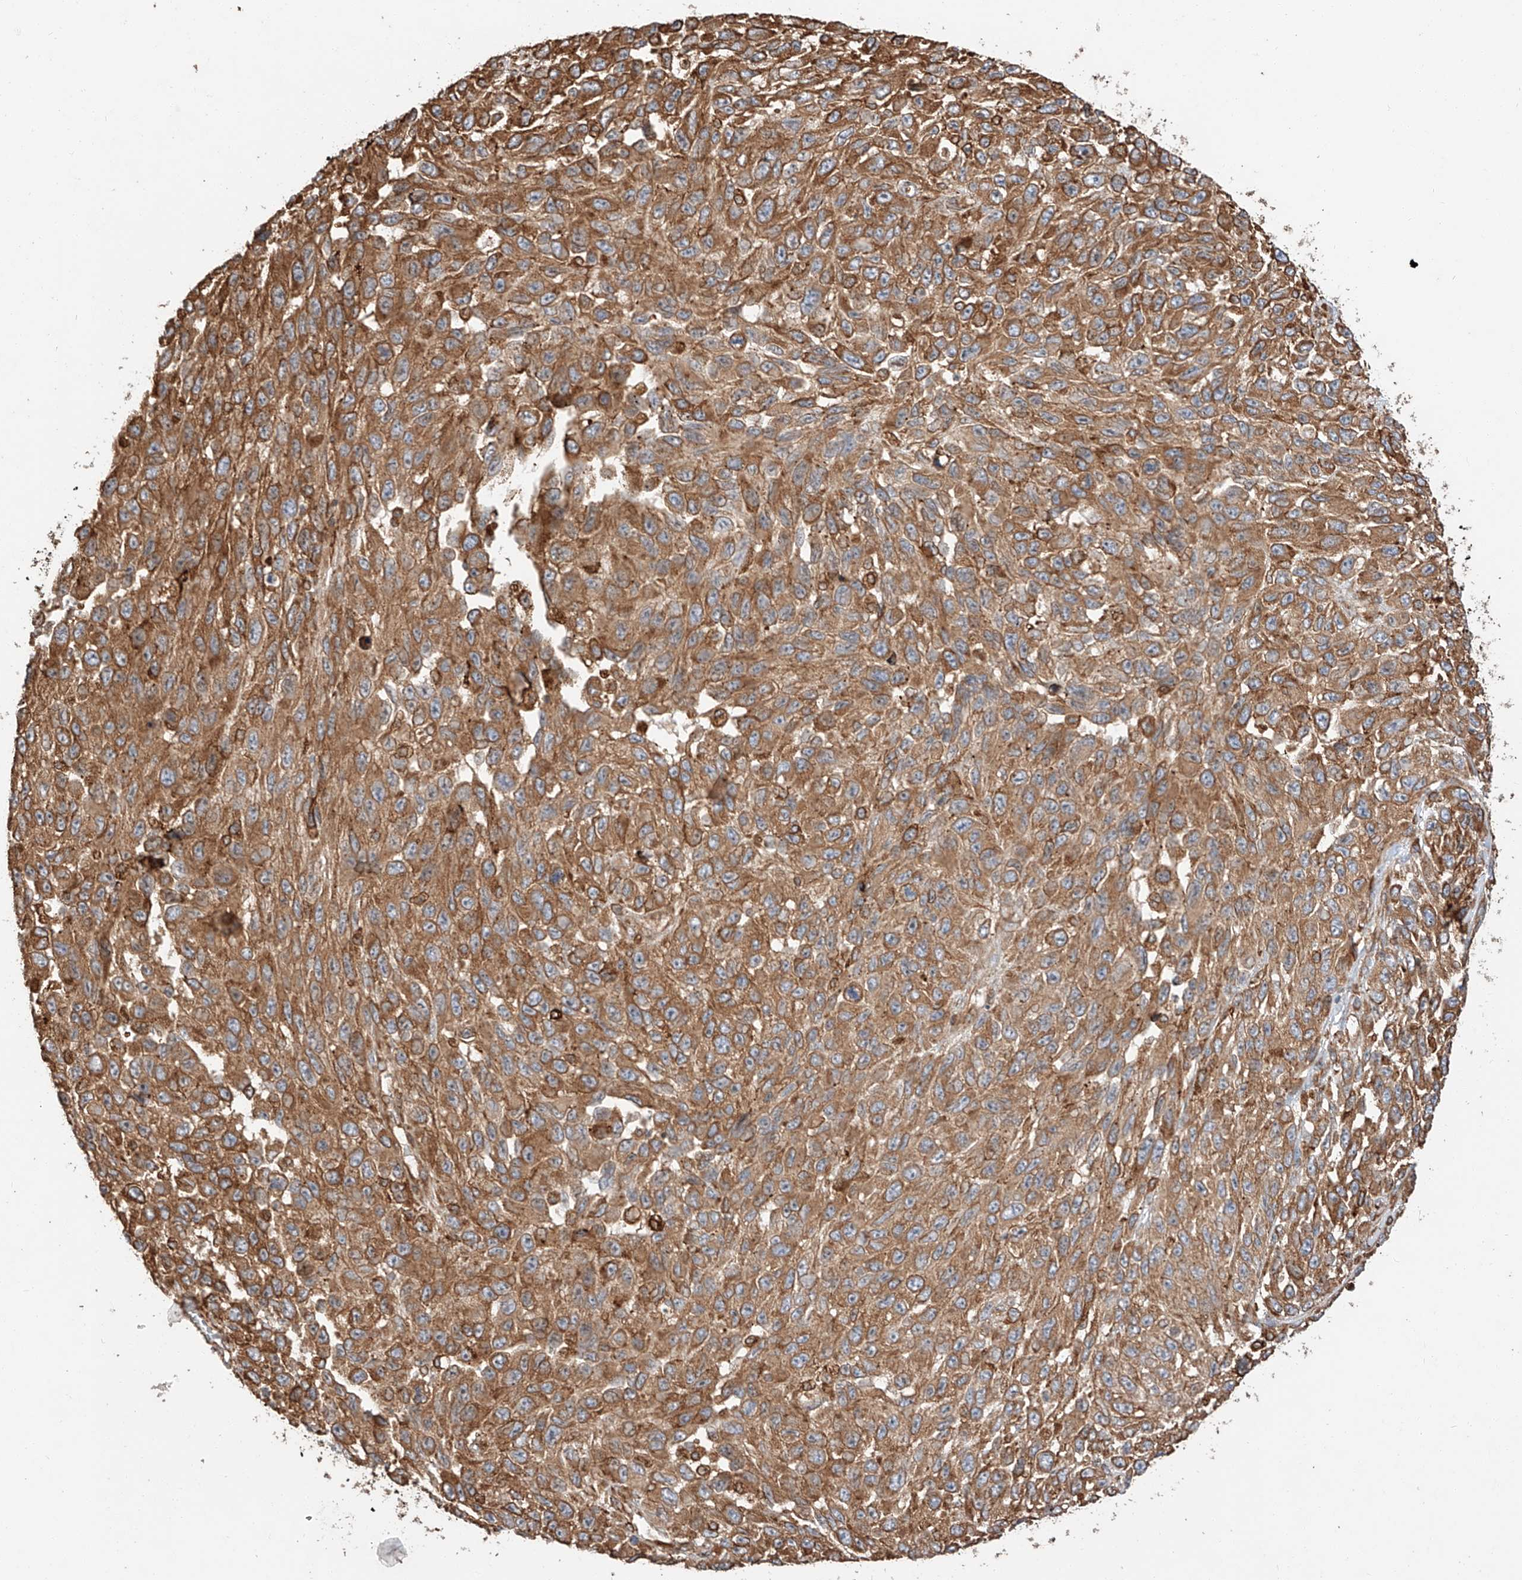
{"staining": {"intensity": "moderate", "quantity": ">75%", "location": "cytoplasmic/membranous"}, "tissue": "melanoma", "cell_type": "Tumor cells", "image_type": "cancer", "snomed": [{"axis": "morphology", "description": "Malignant melanoma, NOS"}, {"axis": "topography", "description": "Skin"}], "caption": "DAB immunohistochemical staining of malignant melanoma demonstrates moderate cytoplasmic/membranous protein expression in approximately >75% of tumor cells. The staining was performed using DAB, with brown indicating positive protein expression. Nuclei are stained blue with hematoxylin.", "gene": "ZNF84", "patient": {"sex": "female", "age": 96}}